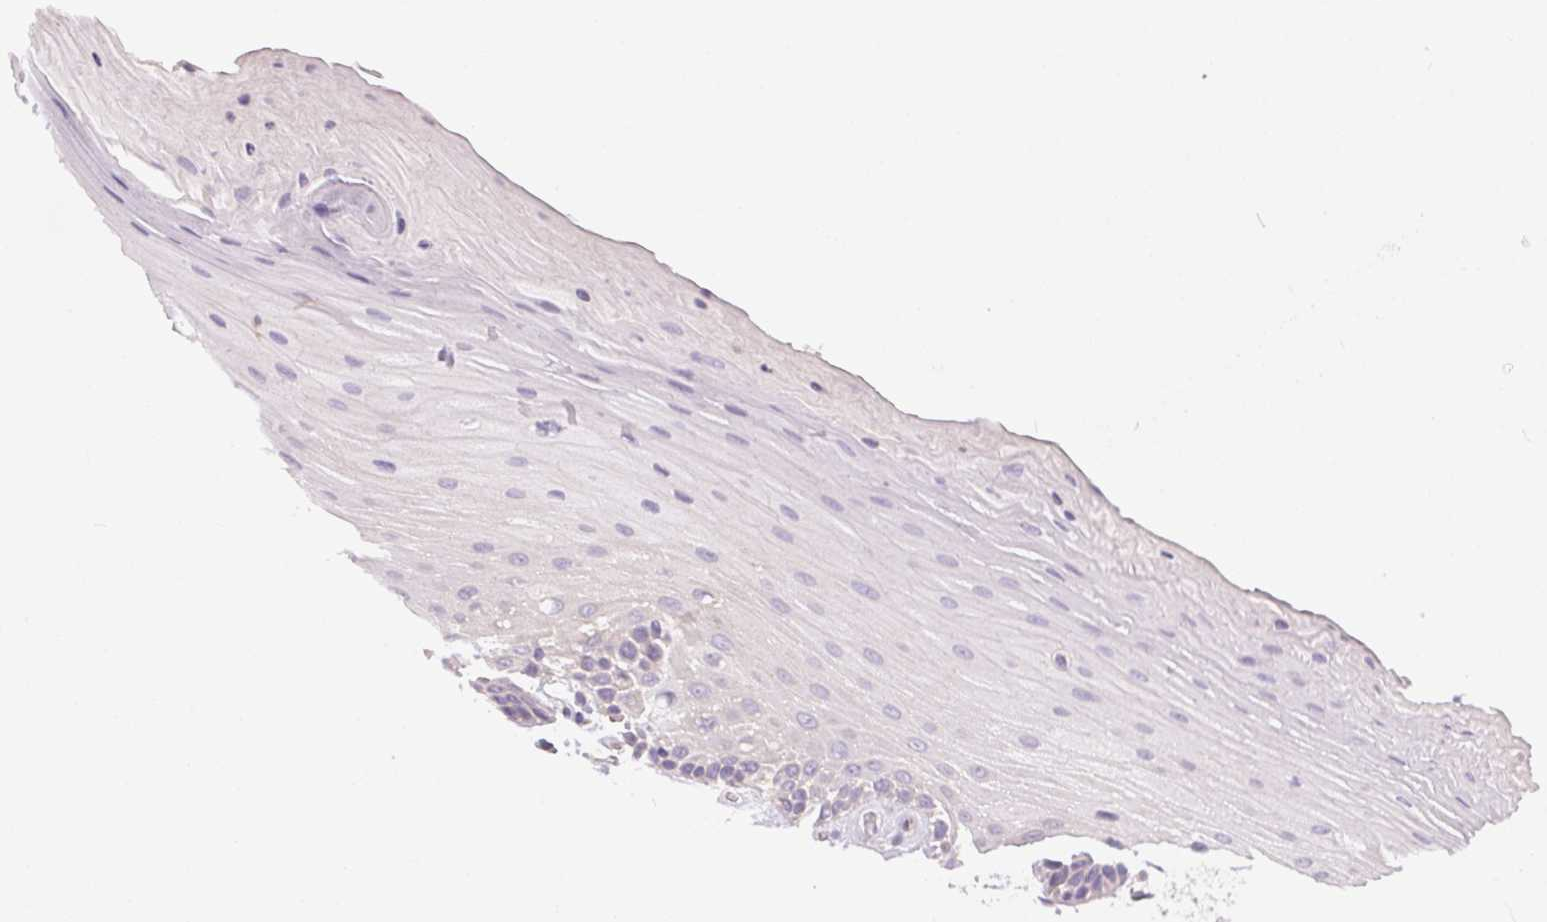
{"staining": {"intensity": "negative", "quantity": "none", "location": "none"}, "tissue": "oral mucosa", "cell_type": "Squamous epithelial cells", "image_type": "normal", "snomed": [{"axis": "morphology", "description": "Normal tissue, NOS"}, {"axis": "morphology", "description": "Squamous cell carcinoma, NOS"}, {"axis": "topography", "description": "Oral tissue"}, {"axis": "topography", "description": "Tounge, NOS"}, {"axis": "topography", "description": "Head-Neck"}], "caption": "Protein analysis of benign oral mucosa displays no significant positivity in squamous epithelial cells. (DAB (3,3'-diaminobenzidine) immunohistochemistry (IHC) visualized using brightfield microscopy, high magnification).", "gene": "UNC13B", "patient": {"sex": "male", "age": 62}}